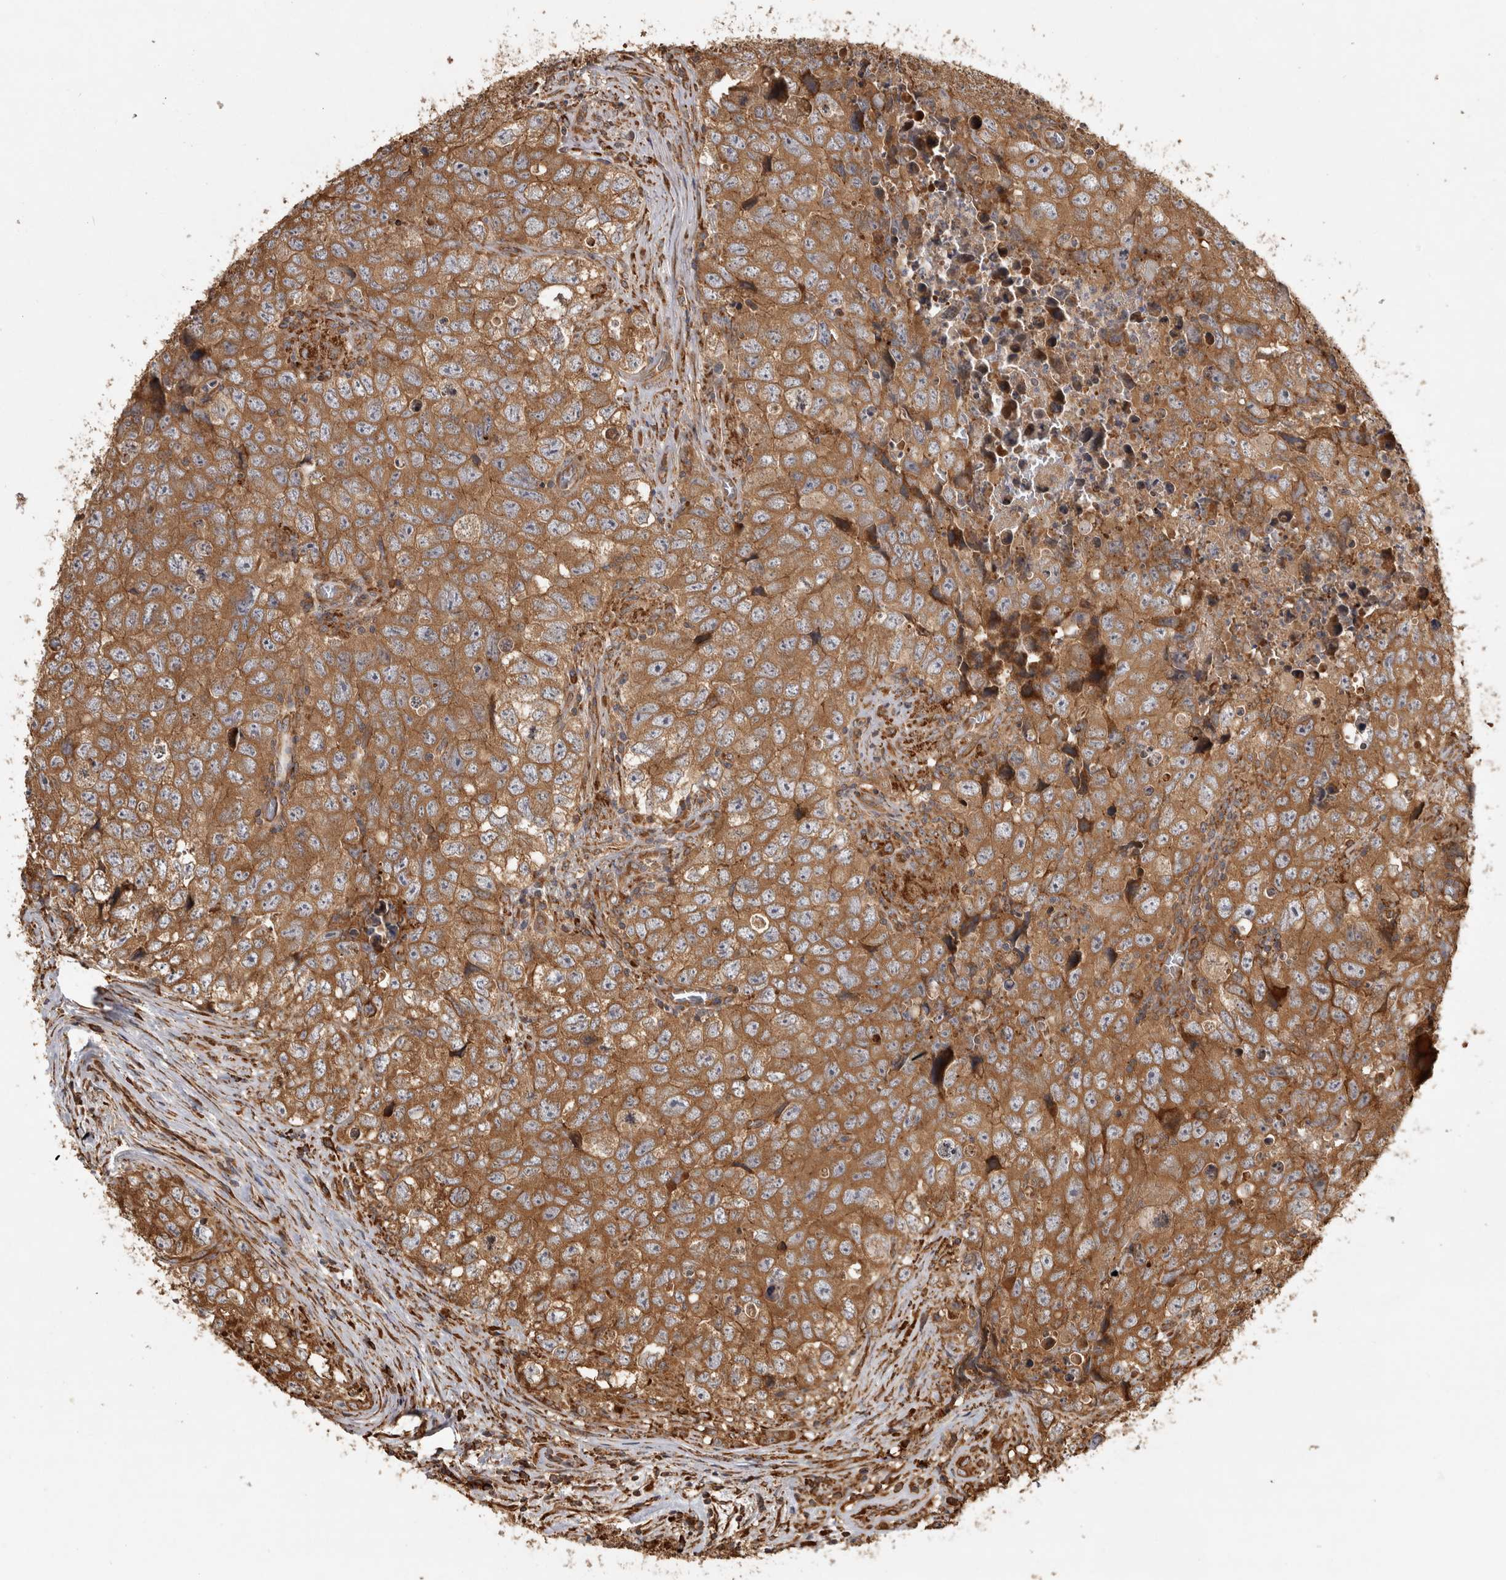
{"staining": {"intensity": "moderate", "quantity": ">75%", "location": "cytoplasmic/membranous"}, "tissue": "testis cancer", "cell_type": "Tumor cells", "image_type": "cancer", "snomed": [{"axis": "morphology", "description": "Seminoma, NOS"}, {"axis": "morphology", "description": "Carcinoma, Embryonal, NOS"}, {"axis": "topography", "description": "Testis"}], "caption": "Human seminoma (testis) stained for a protein (brown) displays moderate cytoplasmic/membranous positive staining in about >75% of tumor cells.", "gene": "CAMSAP2", "patient": {"sex": "male", "age": 43}}